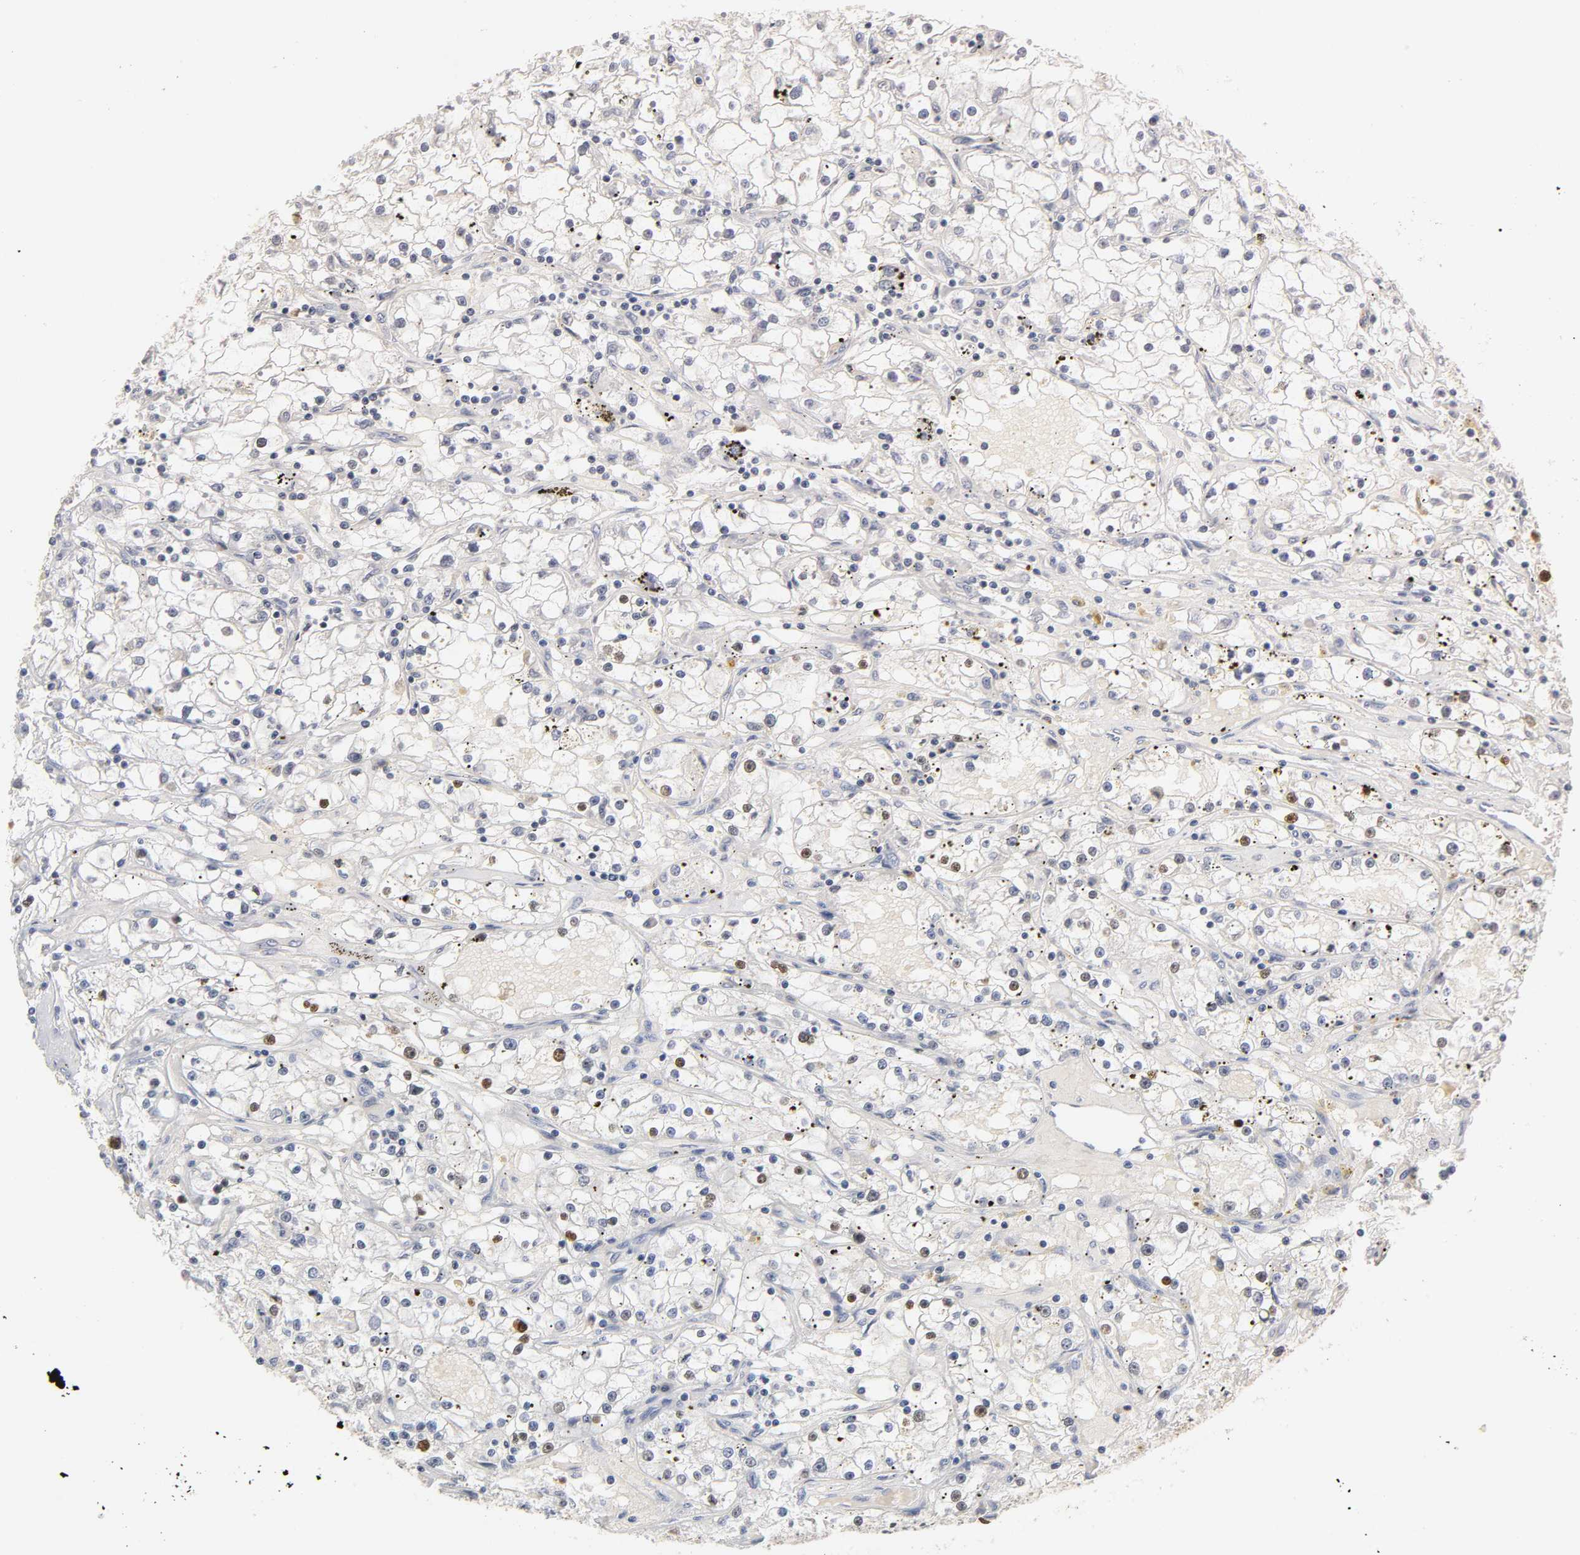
{"staining": {"intensity": "moderate", "quantity": "<25%", "location": "nuclear"}, "tissue": "renal cancer", "cell_type": "Tumor cells", "image_type": "cancer", "snomed": [{"axis": "morphology", "description": "Adenocarcinoma, NOS"}, {"axis": "topography", "description": "Kidney"}], "caption": "A high-resolution photomicrograph shows immunohistochemistry staining of renal cancer (adenocarcinoma), which demonstrates moderate nuclear expression in about <25% of tumor cells.", "gene": "OVOL1", "patient": {"sex": "male", "age": 56}}